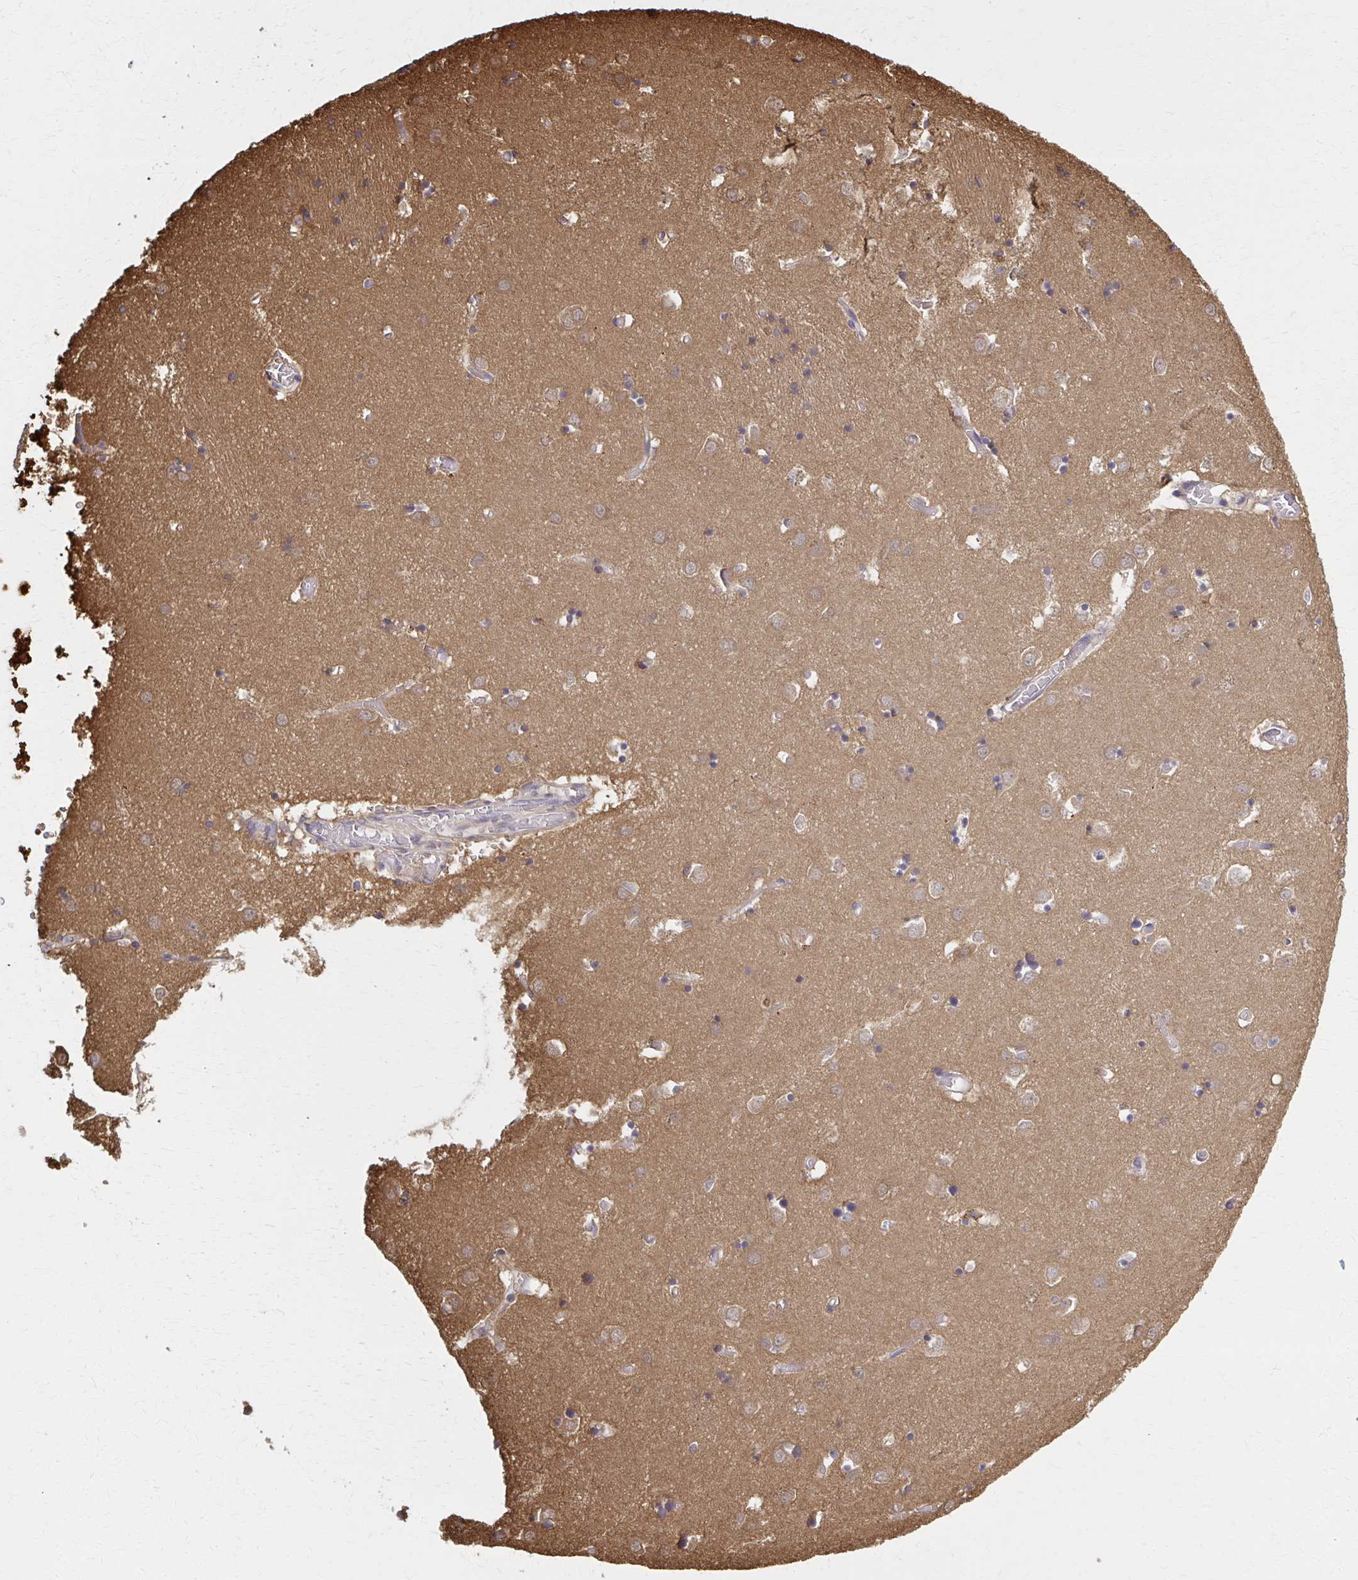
{"staining": {"intensity": "weak", "quantity": "<25%", "location": "cytoplasmic/membranous"}, "tissue": "caudate", "cell_type": "Glial cells", "image_type": "normal", "snomed": [{"axis": "morphology", "description": "Normal tissue, NOS"}, {"axis": "topography", "description": "Lateral ventricle wall"}], "caption": "Immunohistochemical staining of unremarkable caudate shows no significant positivity in glial cells.", "gene": "MDH1", "patient": {"sex": "male", "age": 70}}